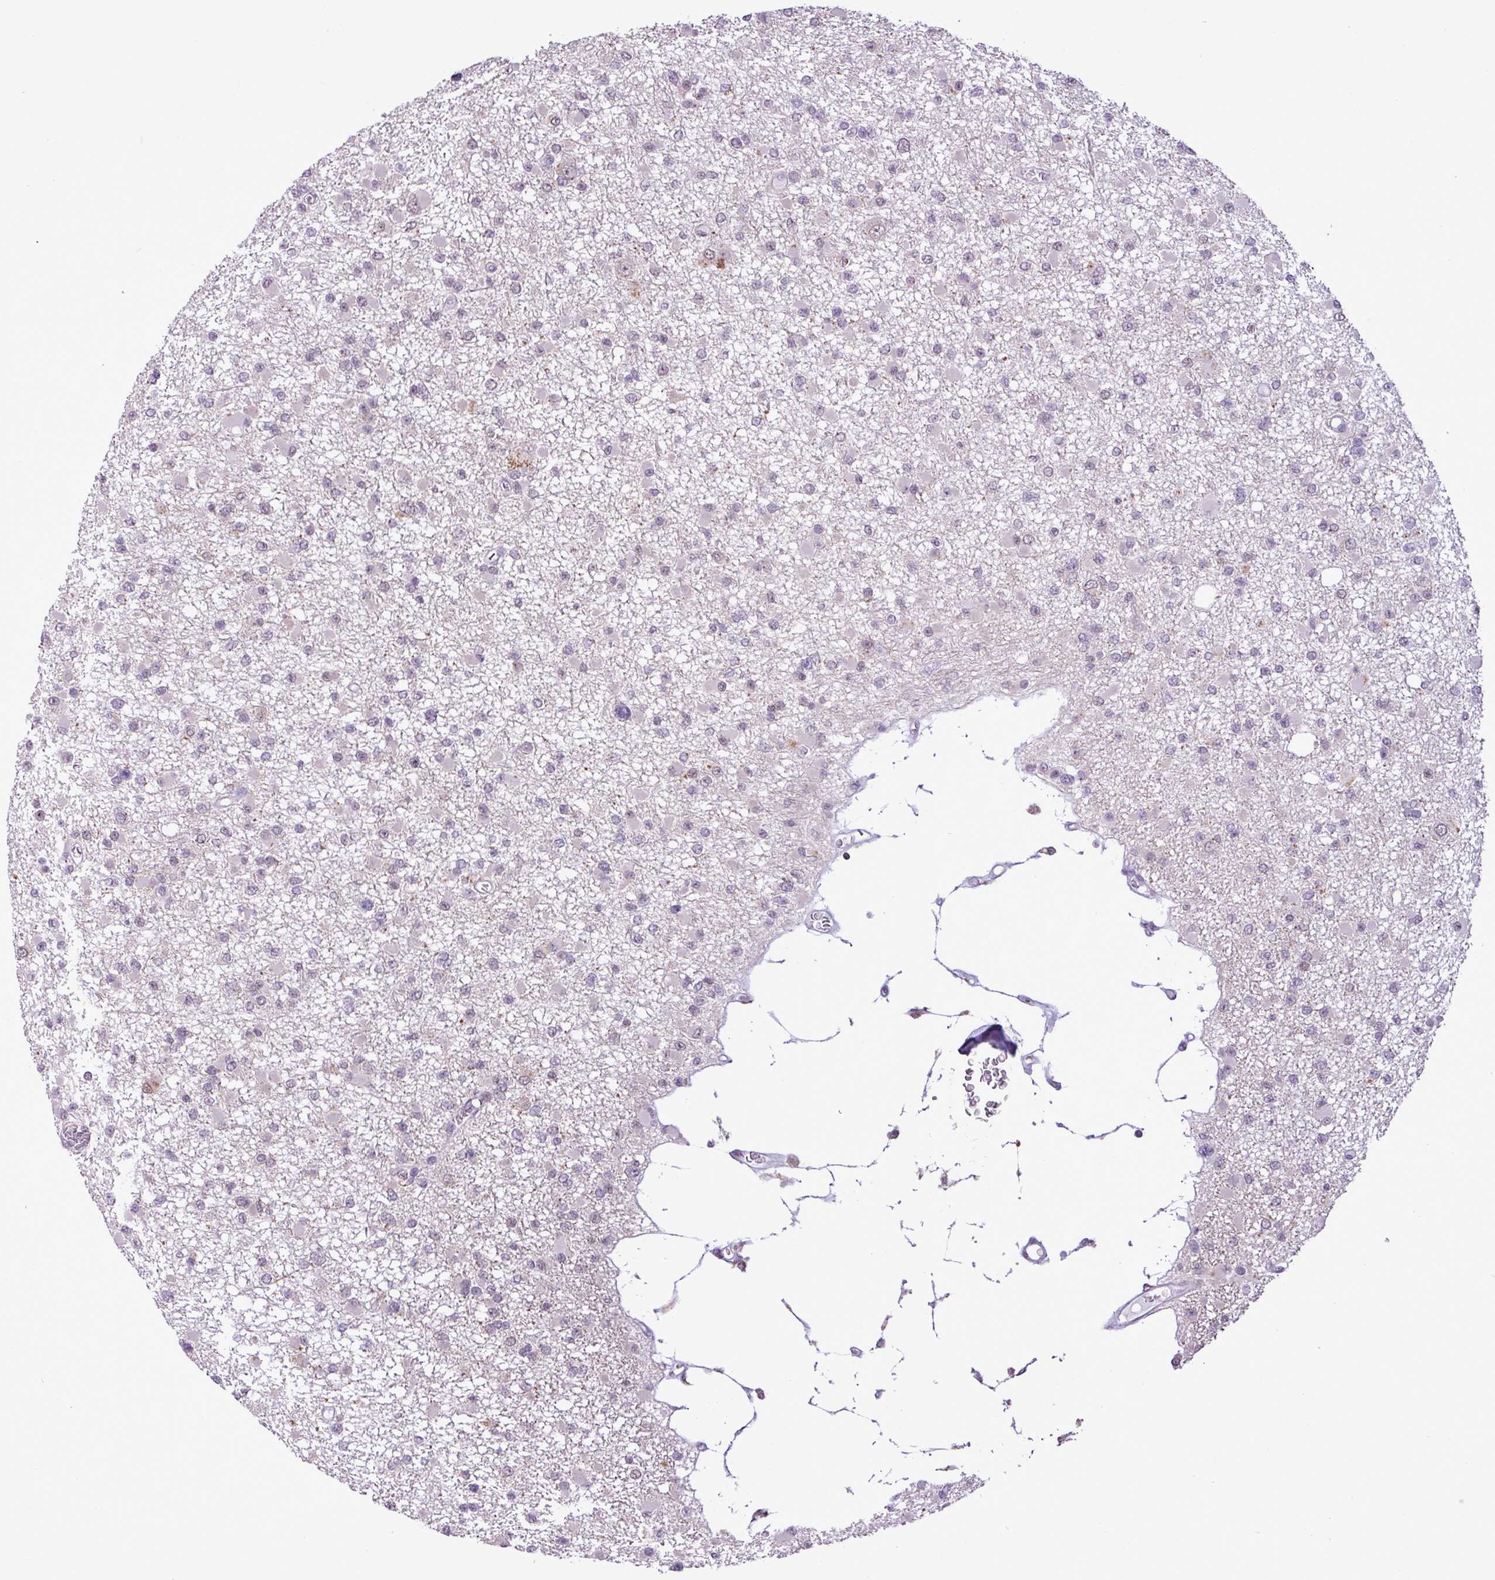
{"staining": {"intensity": "negative", "quantity": "none", "location": "none"}, "tissue": "glioma", "cell_type": "Tumor cells", "image_type": "cancer", "snomed": [{"axis": "morphology", "description": "Glioma, malignant, Low grade"}, {"axis": "topography", "description": "Brain"}], "caption": "There is no significant staining in tumor cells of low-grade glioma (malignant).", "gene": "ZNF354A", "patient": {"sex": "female", "age": 22}}